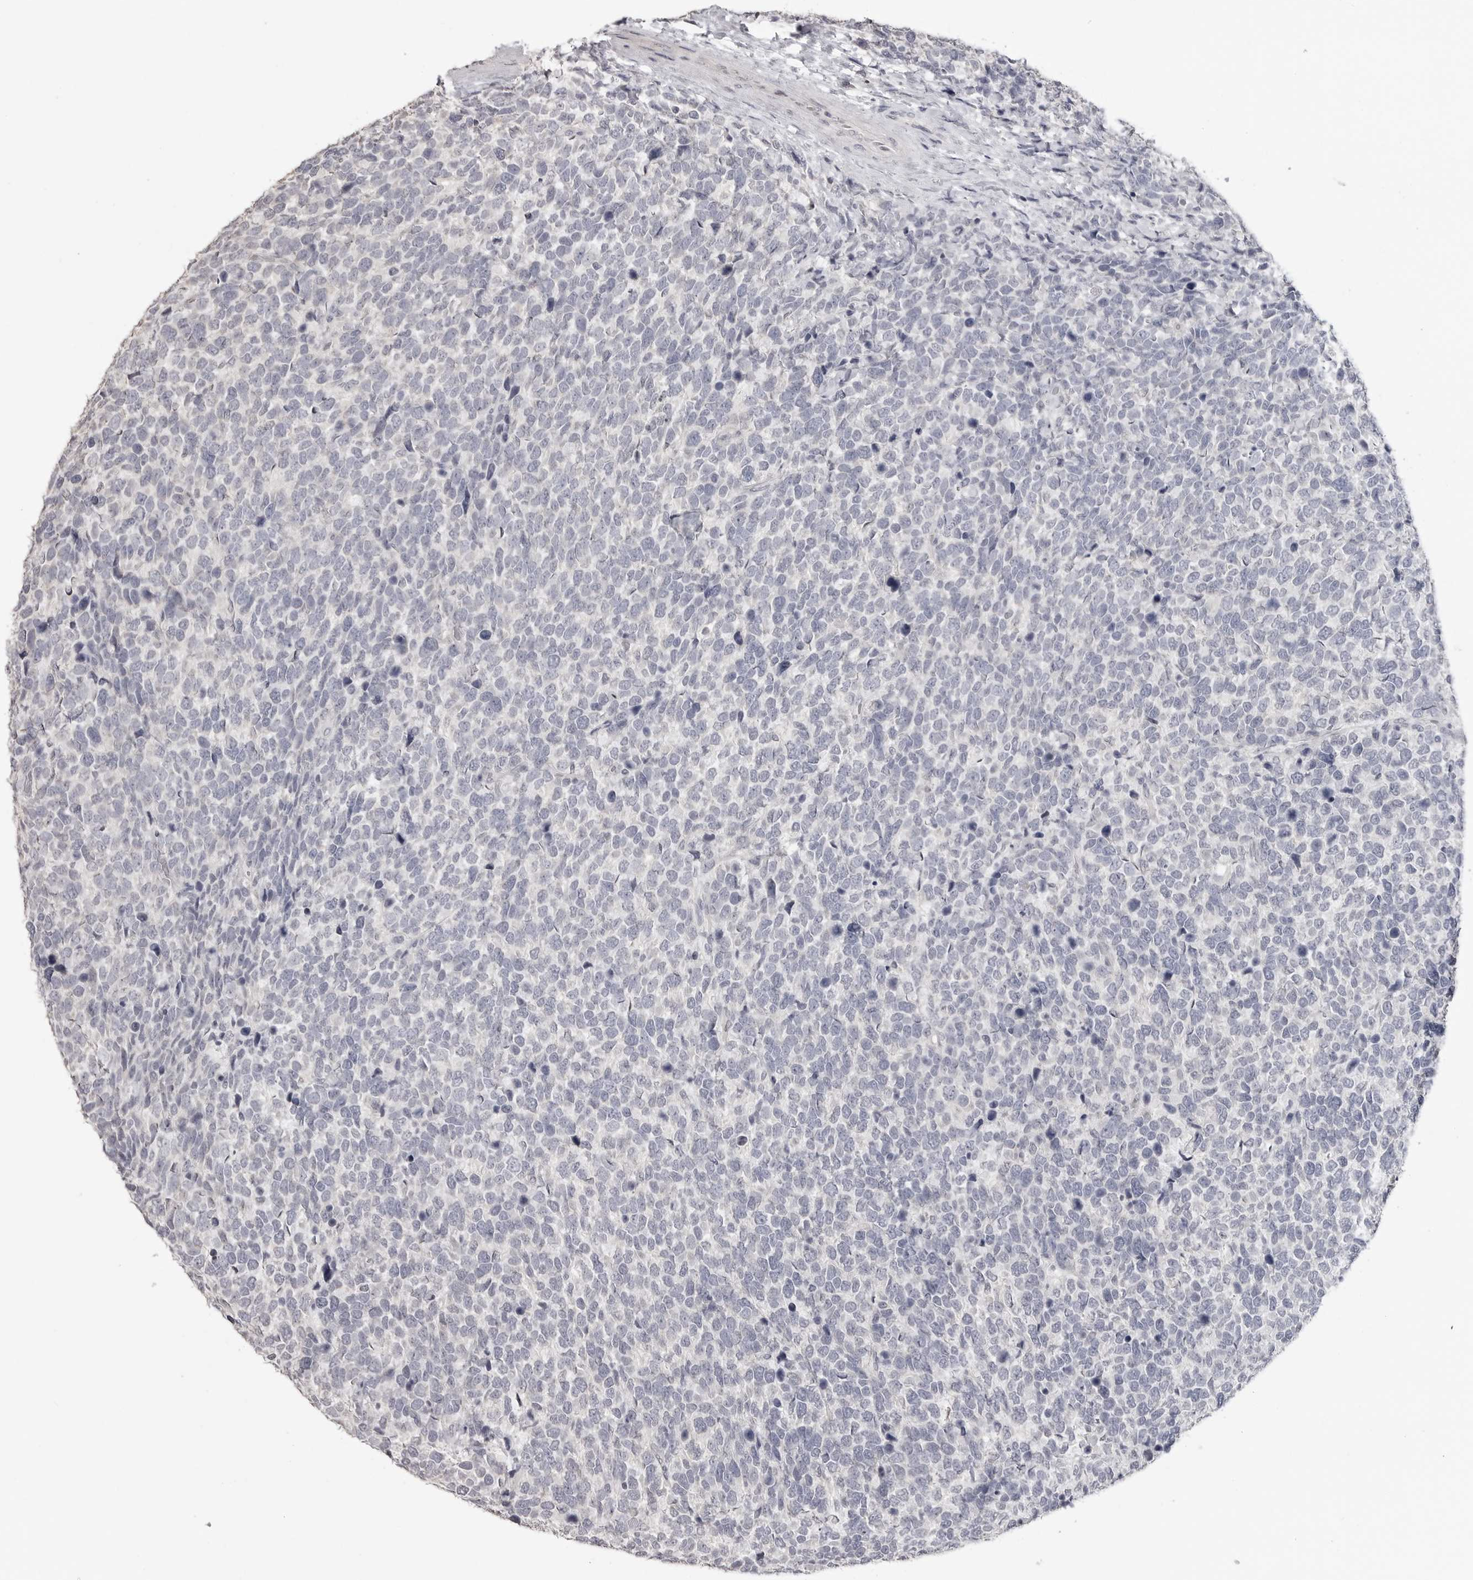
{"staining": {"intensity": "negative", "quantity": "none", "location": "none"}, "tissue": "urothelial cancer", "cell_type": "Tumor cells", "image_type": "cancer", "snomed": [{"axis": "morphology", "description": "Urothelial carcinoma, High grade"}, {"axis": "topography", "description": "Urinary bladder"}], "caption": "Tumor cells are negative for protein expression in human high-grade urothelial carcinoma.", "gene": "GPN2", "patient": {"sex": "female", "age": 82}}